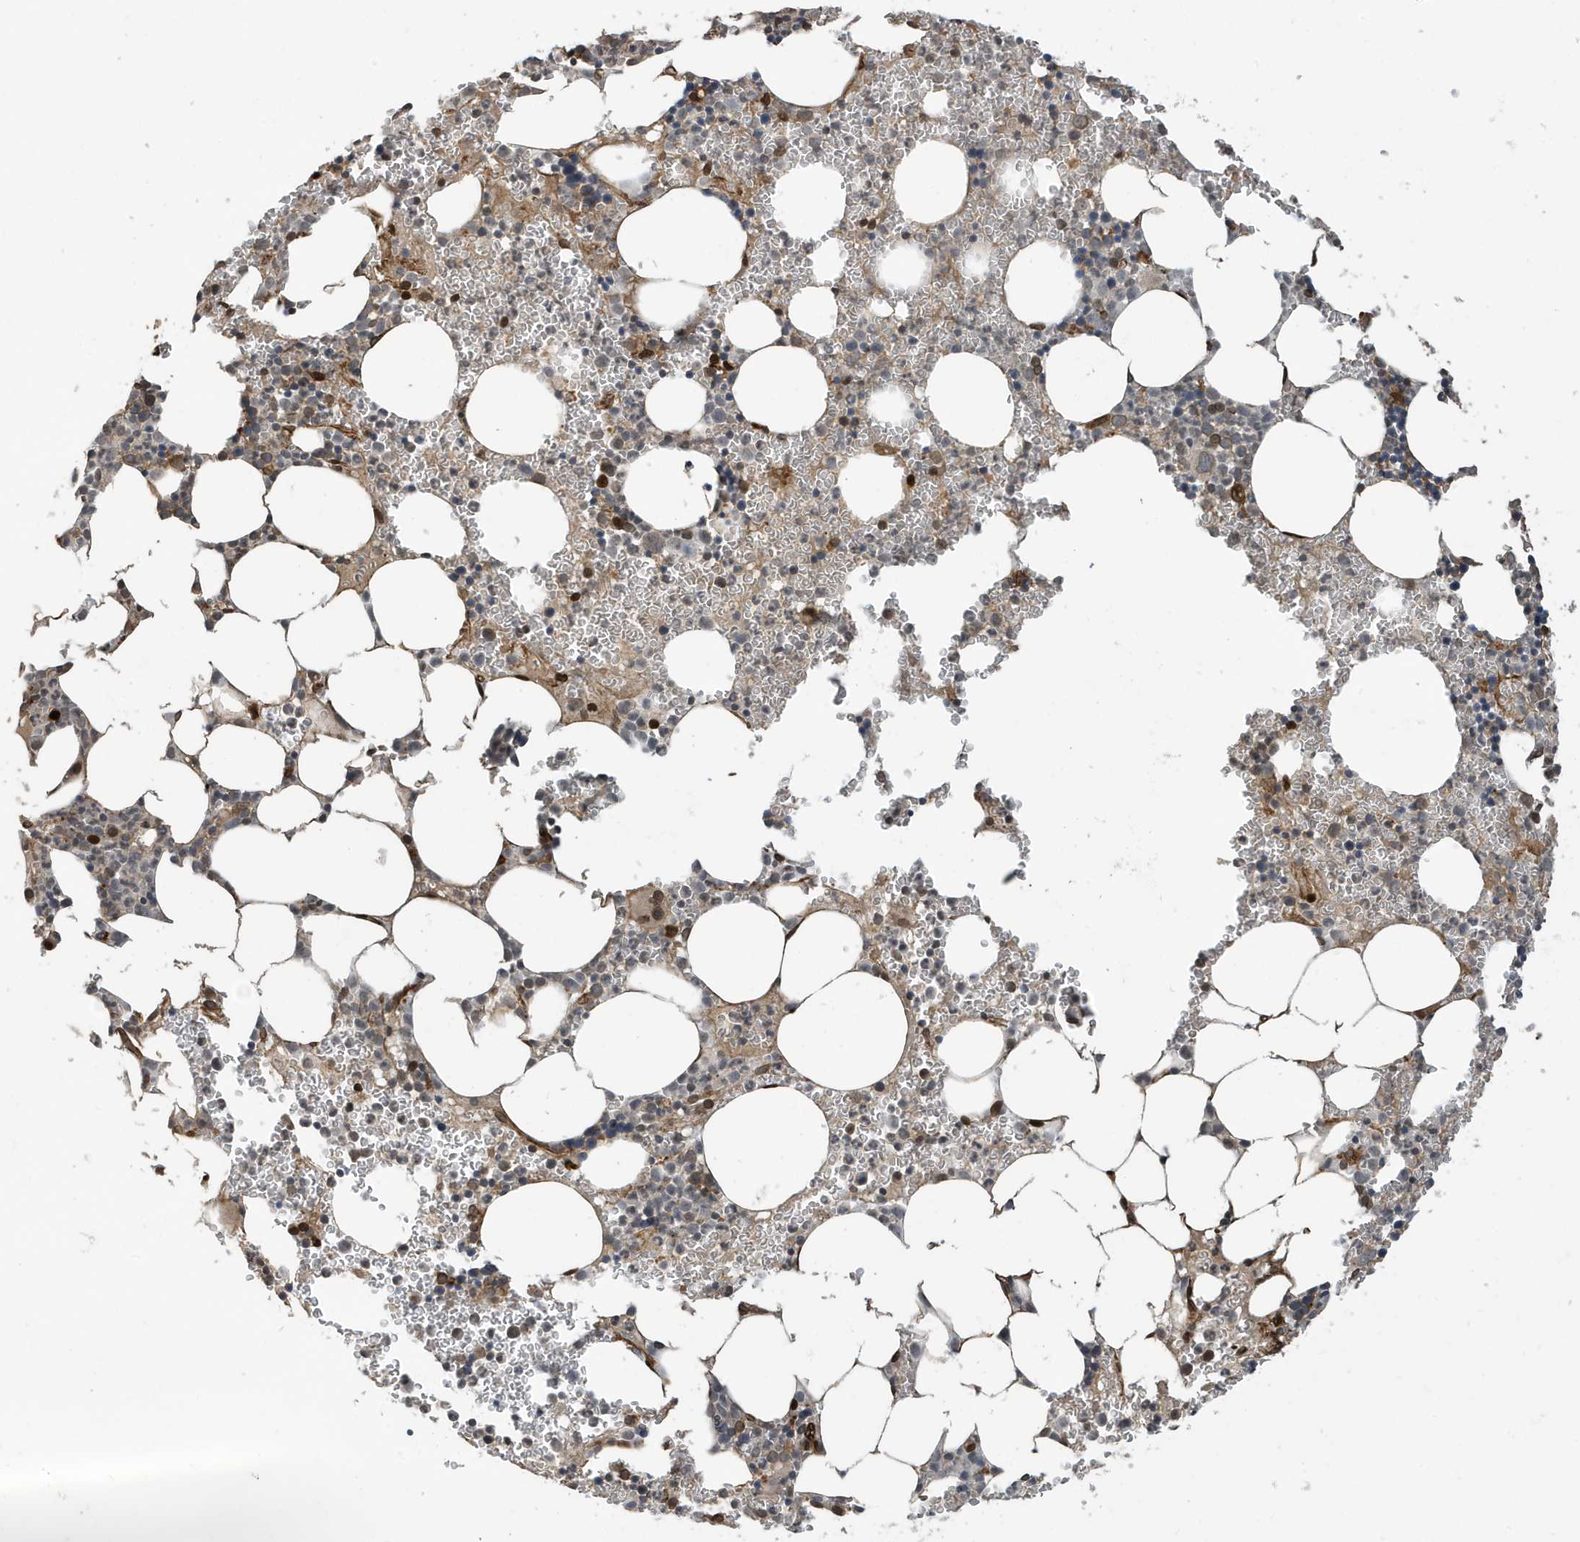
{"staining": {"intensity": "moderate", "quantity": "<25%", "location": "cytoplasmic/membranous,nuclear"}, "tissue": "bone marrow", "cell_type": "Hematopoietic cells", "image_type": "normal", "snomed": [{"axis": "morphology", "description": "Normal tissue, NOS"}, {"axis": "topography", "description": "Bone marrow"}], "caption": "Protein analysis of normal bone marrow exhibits moderate cytoplasmic/membranous,nuclear staining in about <25% of hematopoietic cells.", "gene": "DUSP18", "patient": {"sex": "female", "age": 78}}